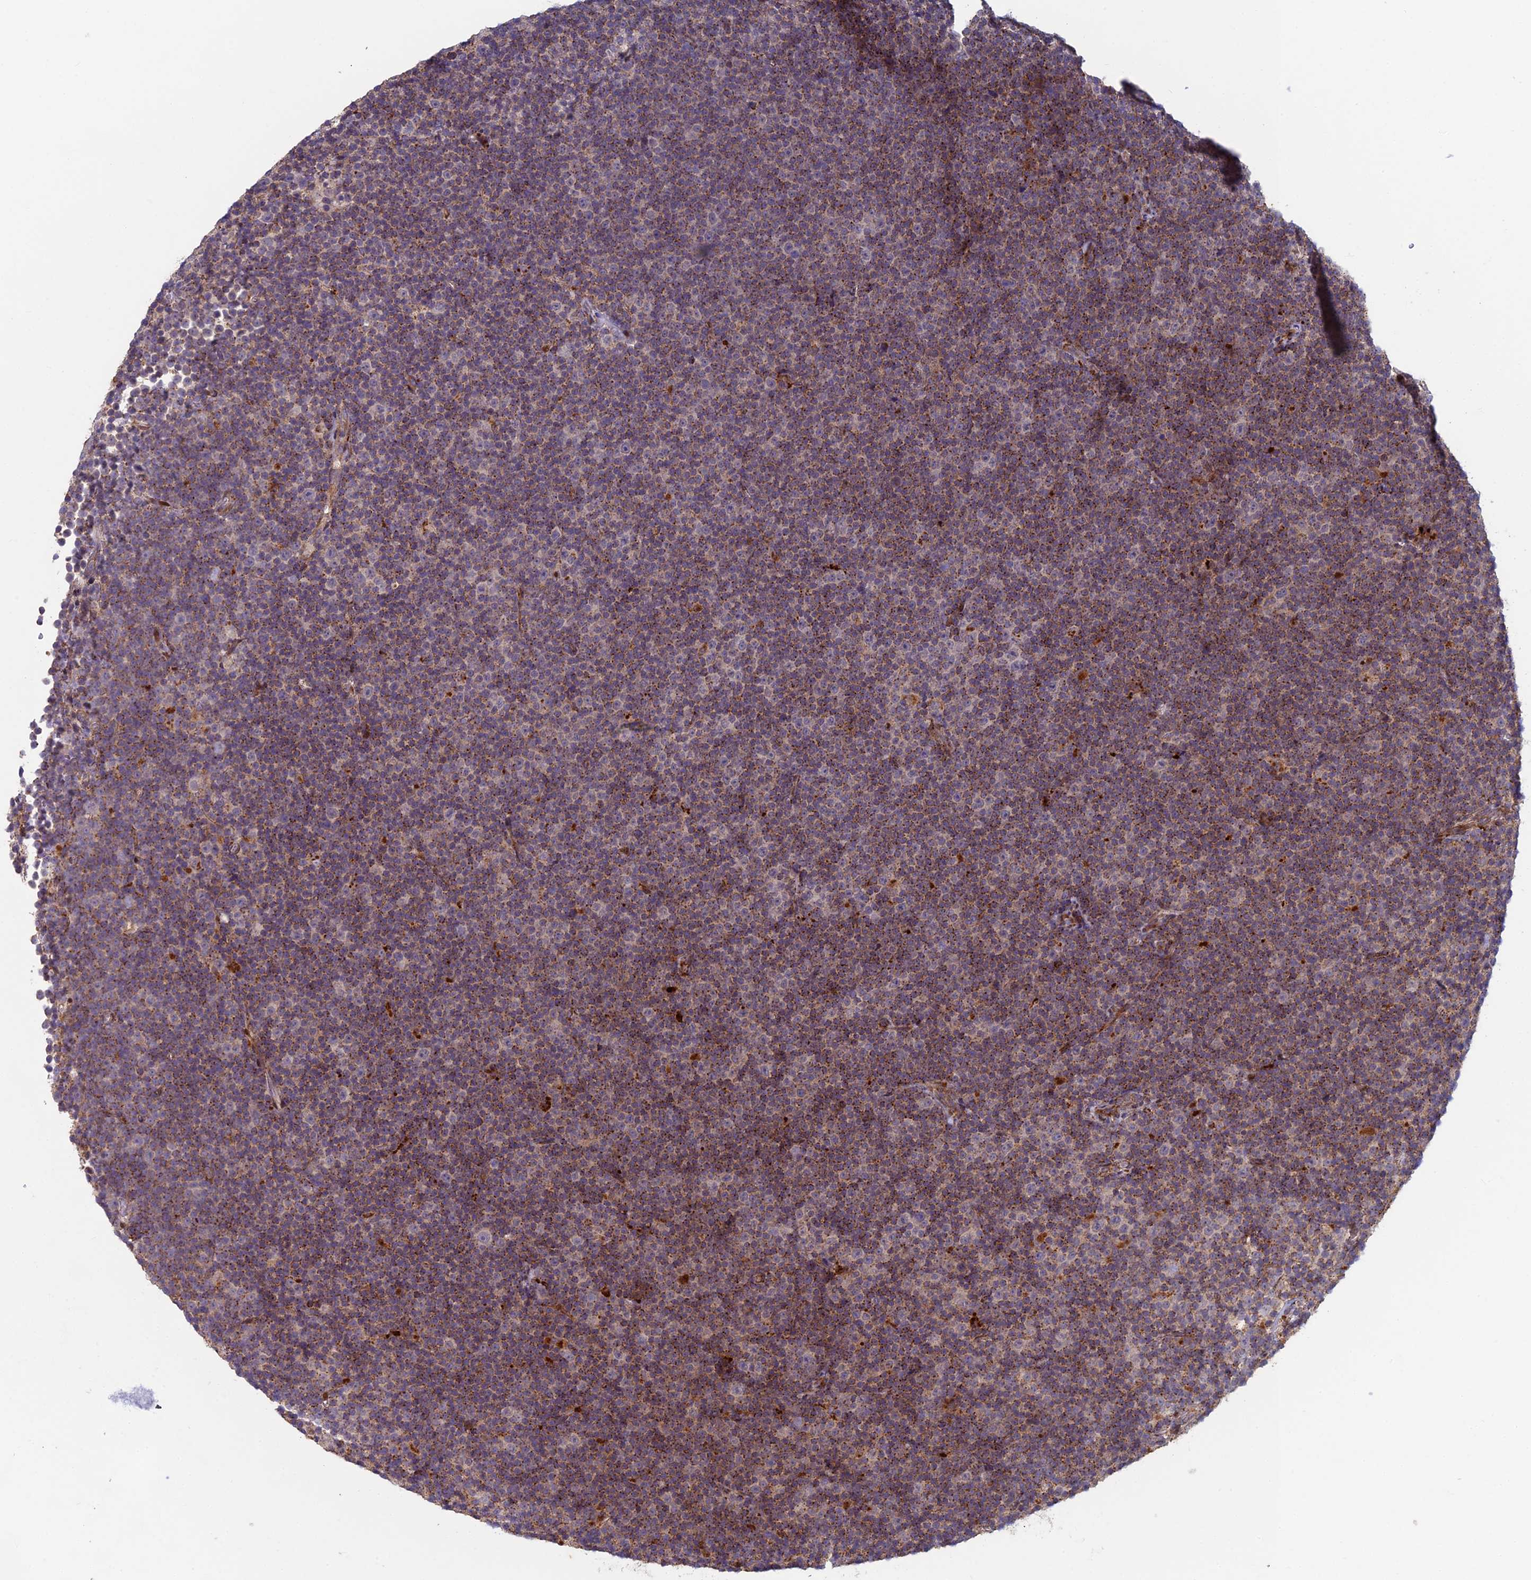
{"staining": {"intensity": "moderate", "quantity": ">75%", "location": "cytoplasmic/membranous"}, "tissue": "lymphoma", "cell_type": "Tumor cells", "image_type": "cancer", "snomed": [{"axis": "morphology", "description": "Malignant lymphoma, non-Hodgkin's type, Low grade"}, {"axis": "topography", "description": "Lymph node"}], "caption": "Low-grade malignant lymphoma, non-Hodgkin's type stained for a protein (brown) shows moderate cytoplasmic/membranous positive positivity in approximately >75% of tumor cells.", "gene": "FOXS1", "patient": {"sex": "female", "age": 67}}